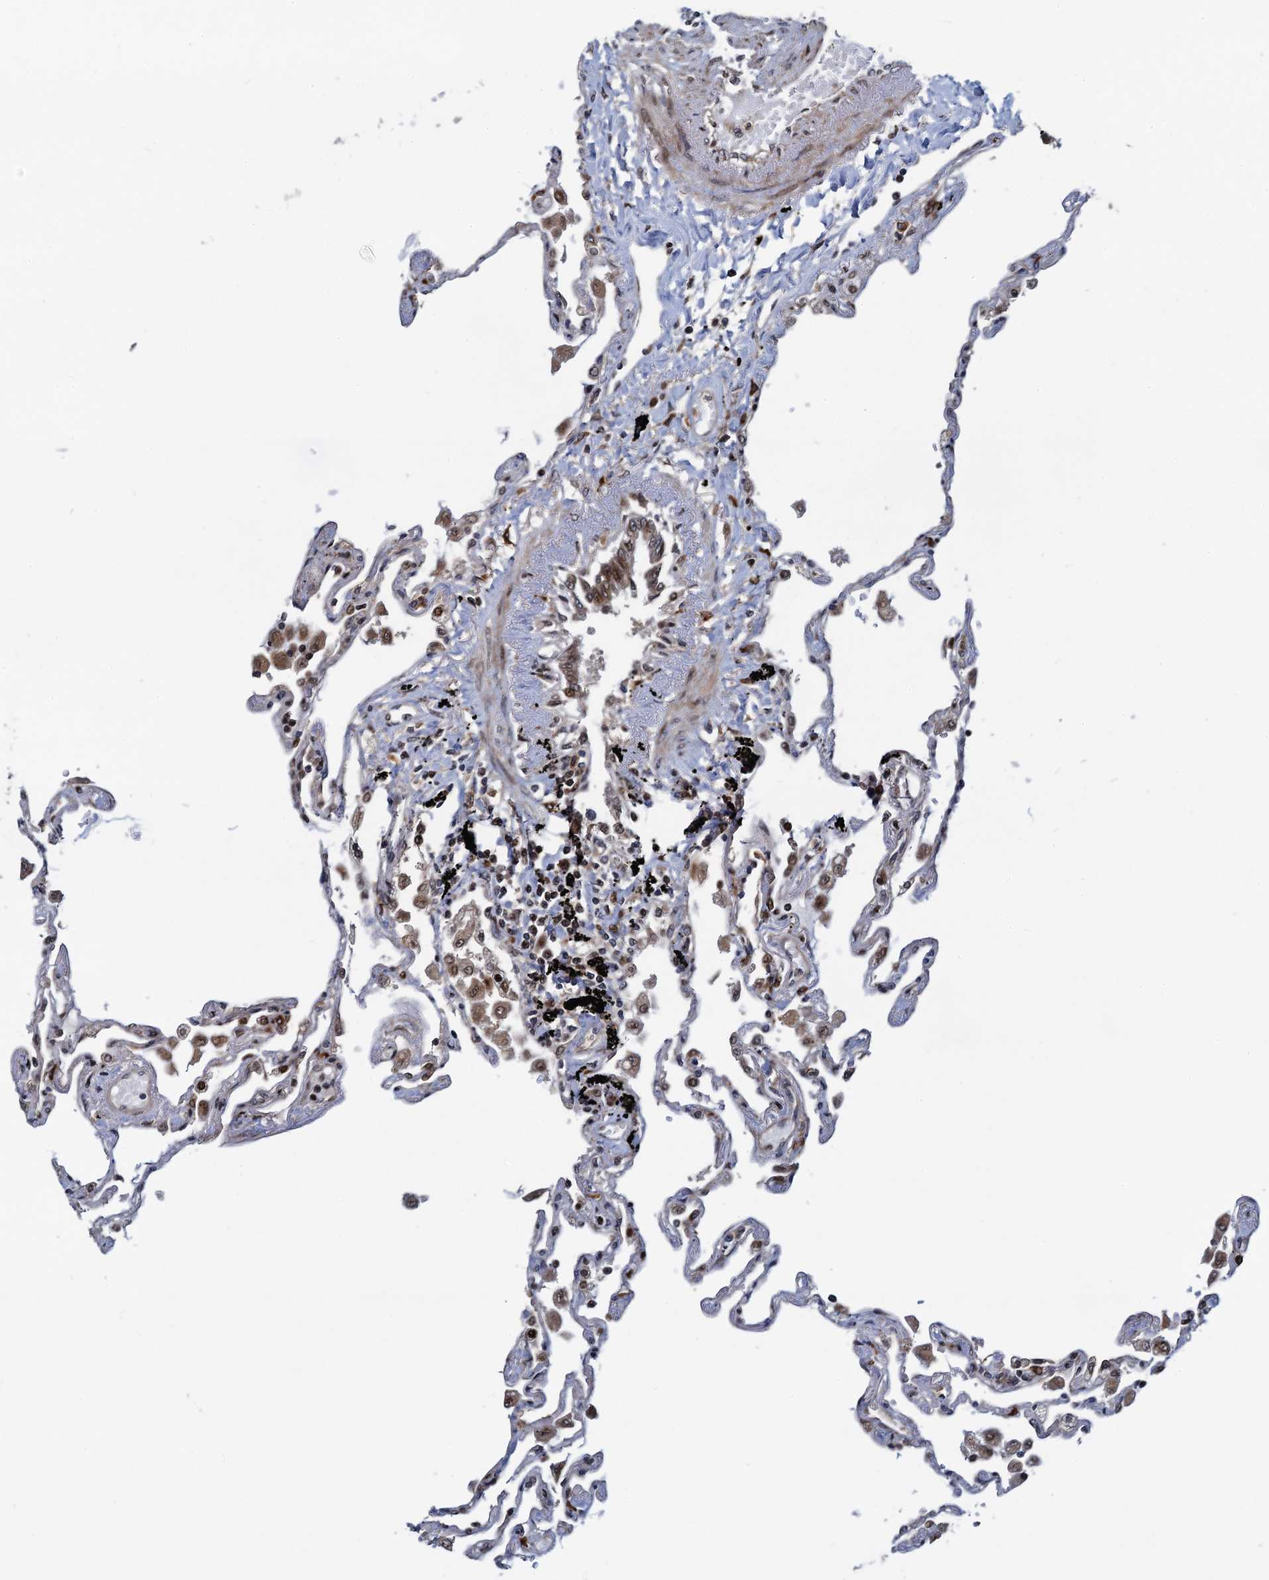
{"staining": {"intensity": "weak", "quantity": "25%-75%", "location": "nuclear"}, "tissue": "lung", "cell_type": "Alveolar cells", "image_type": "normal", "snomed": [{"axis": "morphology", "description": "Normal tissue, NOS"}, {"axis": "topography", "description": "Lung"}], "caption": "Immunohistochemistry (IHC) histopathology image of benign lung stained for a protein (brown), which demonstrates low levels of weak nuclear staining in about 25%-75% of alveolar cells.", "gene": "ATOSA", "patient": {"sex": "female", "age": 67}}